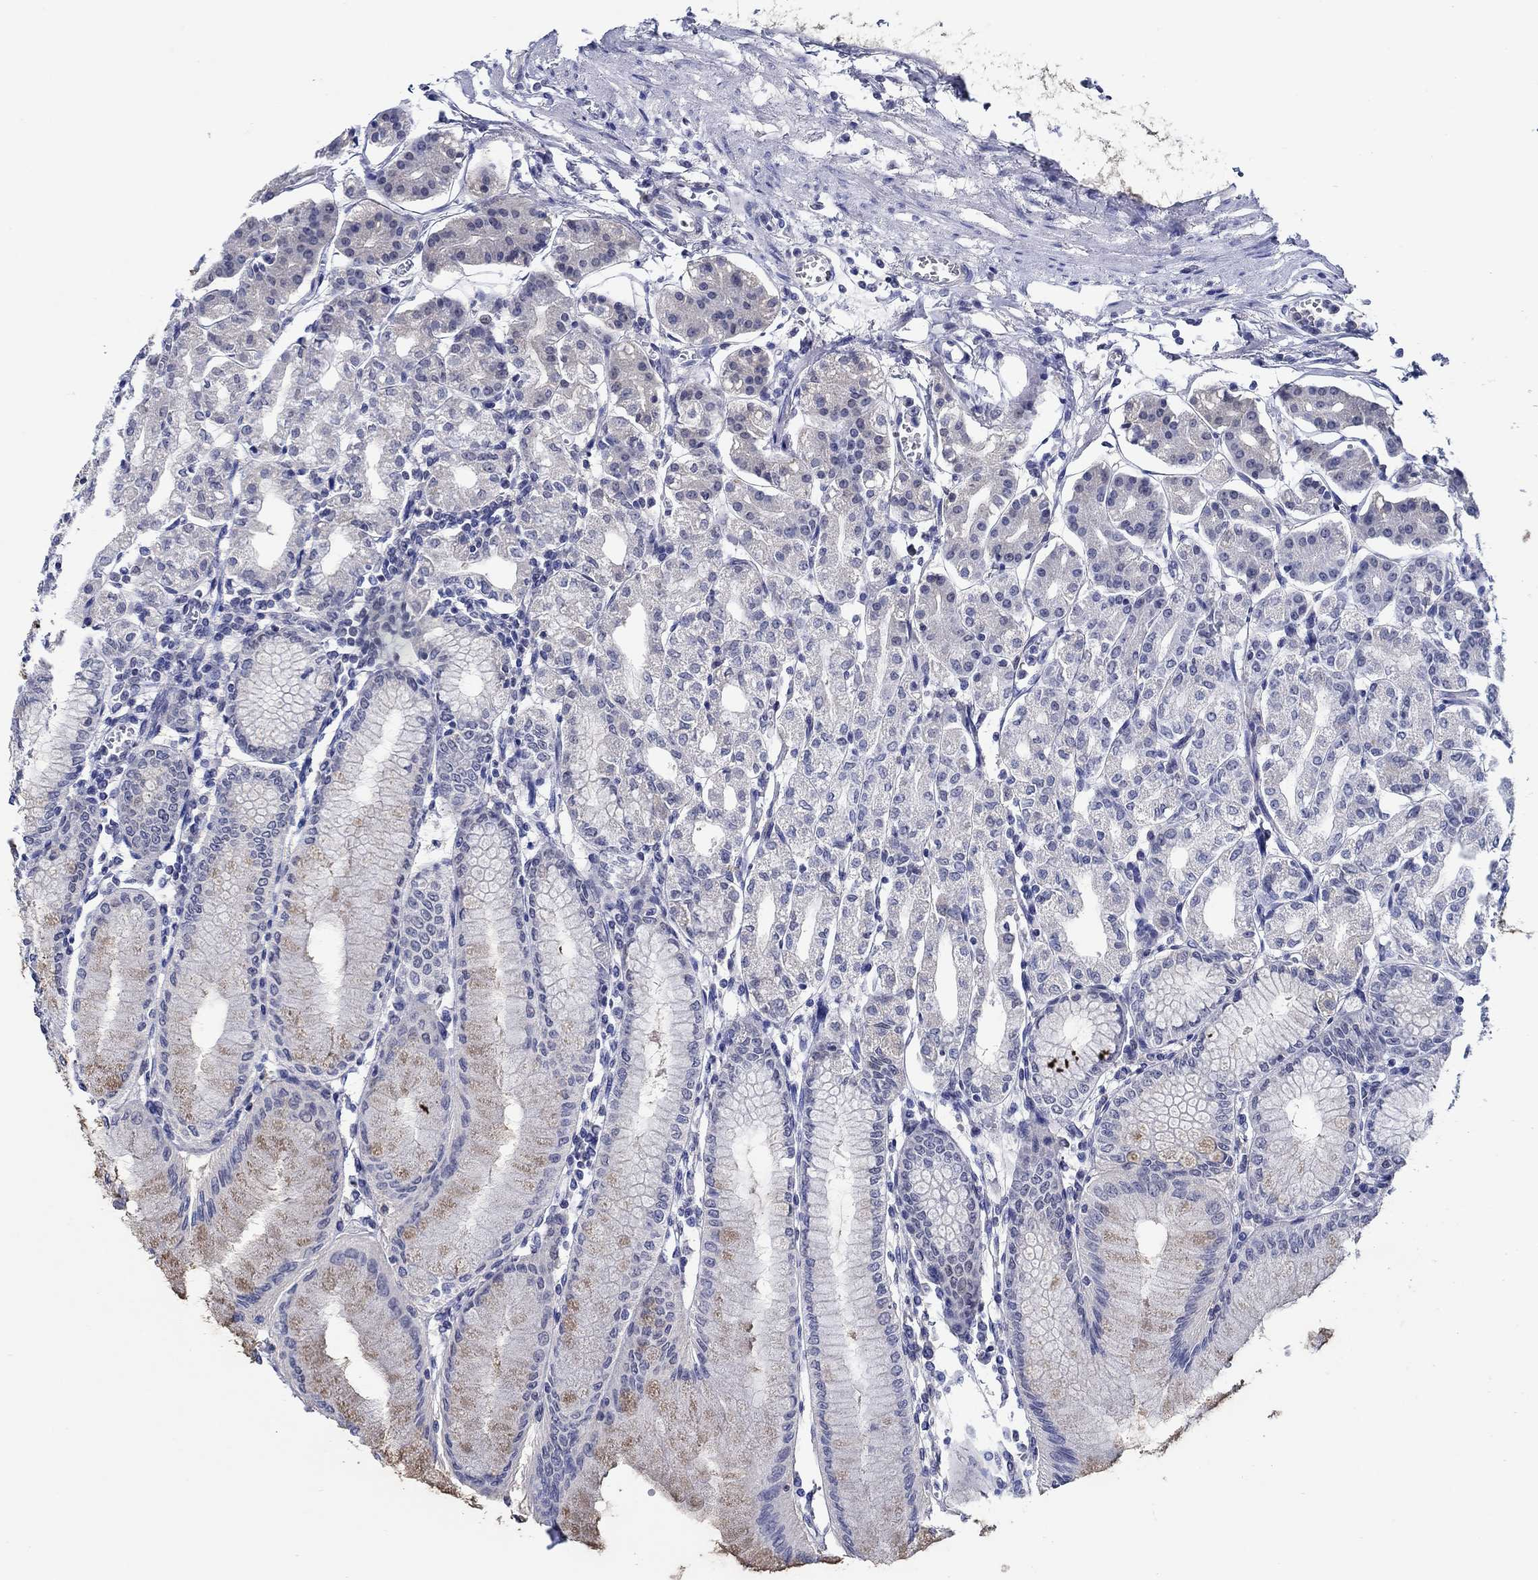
{"staining": {"intensity": "weak", "quantity": "<25%", "location": "cytoplasmic/membranous"}, "tissue": "stomach", "cell_type": "Glandular cells", "image_type": "normal", "snomed": [{"axis": "morphology", "description": "Normal tissue, NOS"}, {"axis": "topography", "description": "Skeletal muscle"}, {"axis": "topography", "description": "Stomach"}], "caption": "Immunohistochemical staining of unremarkable human stomach displays no significant expression in glandular cells.", "gene": "MC2R", "patient": {"sex": "female", "age": 57}}